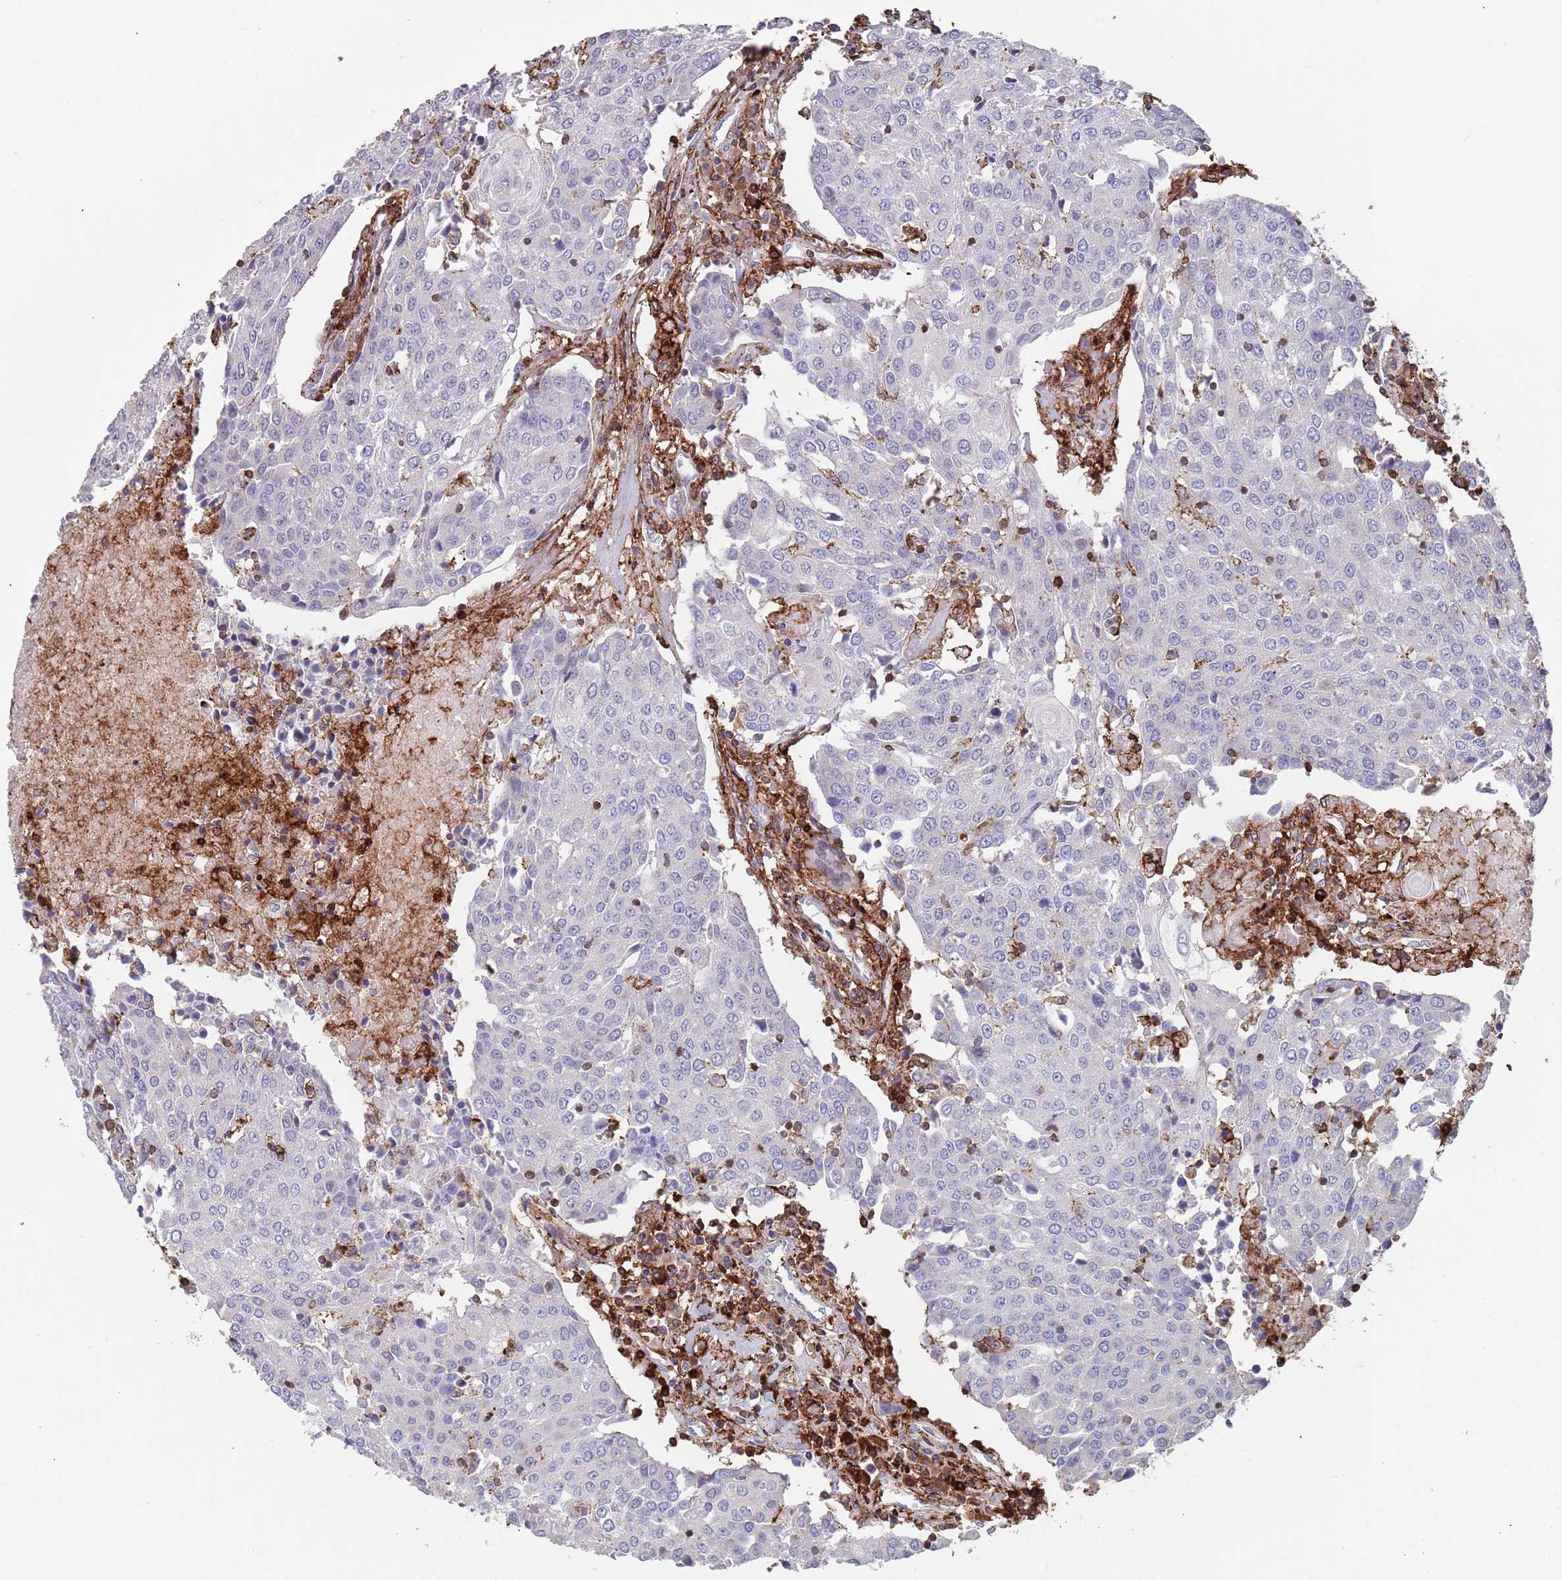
{"staining": {"intensity": "negative", "quantity": "none", "location": "none"}, "tissue": "urothelial cancer", "cell_type": "Tumor cells", "image_type": "cancer", "snomed": [{"axis": "morphology", "description": "Urothelial carcinoma, High grade"}, {"axis": "topography", "description": "Urinary bladder"}], "caption": "A micrograph of high-grade urothelial carcinoma stained for a protein displays no brown staining in tumor cells.", "gene": "RNF144A", "patient": {"sex": "female", "age": 85}}